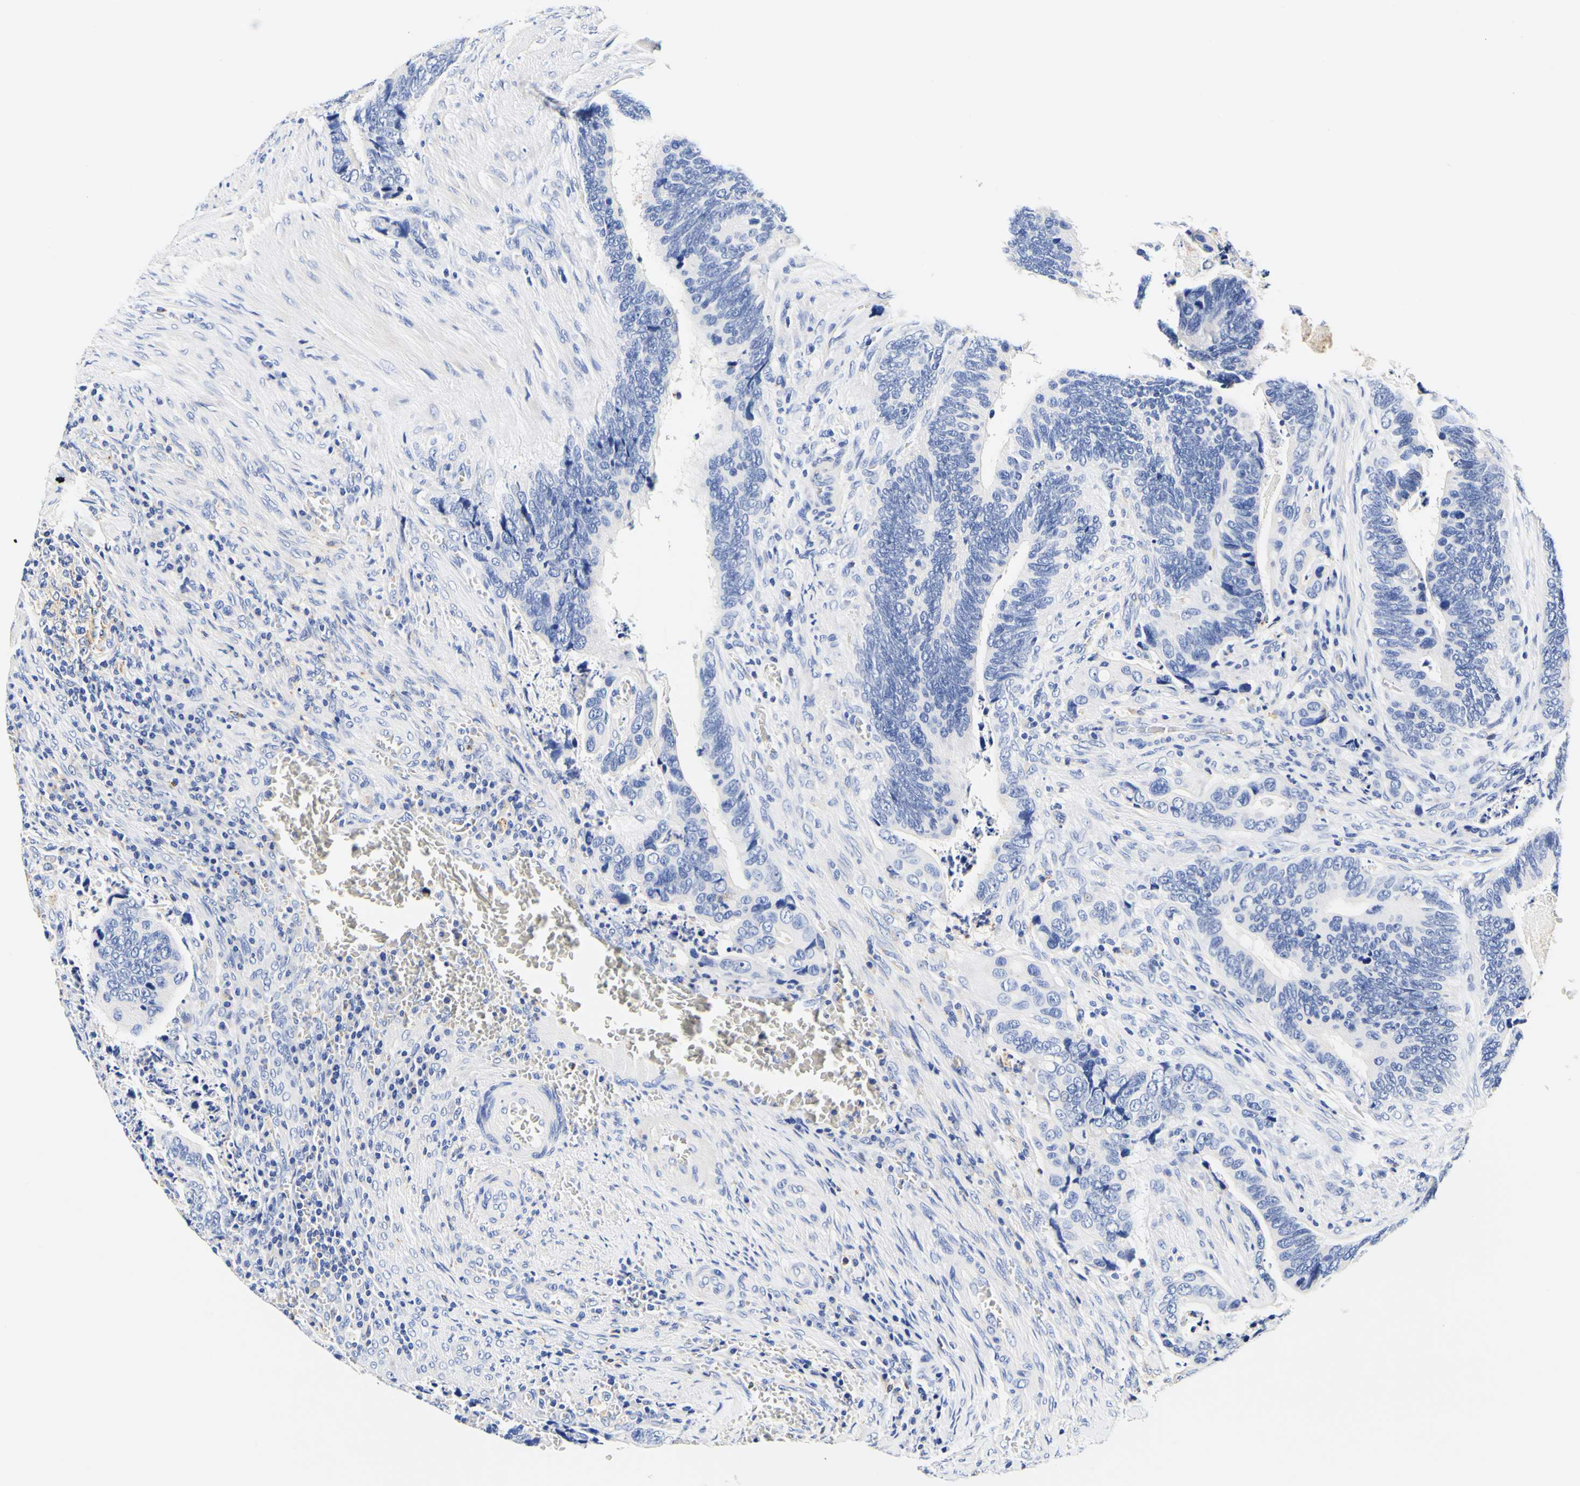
{"staining": {"intensity": "negative", "quantity": "none", "location": "none"}, "tissue": "colorectal cancer", "cell_type": "Tumor cells", "image_type": "cancer", "snomed": [{"axis": "morphology", "description": "Adenocarcinoma, NOS"}, {"axis": "topography", "description": "Colon"}], "caption": "Protein analysis of colorectal adenocarcinoma shows no significant expression in tumor cells.", "gene": "CAMK4", "patient": {"sex": "male", "age": 72}}